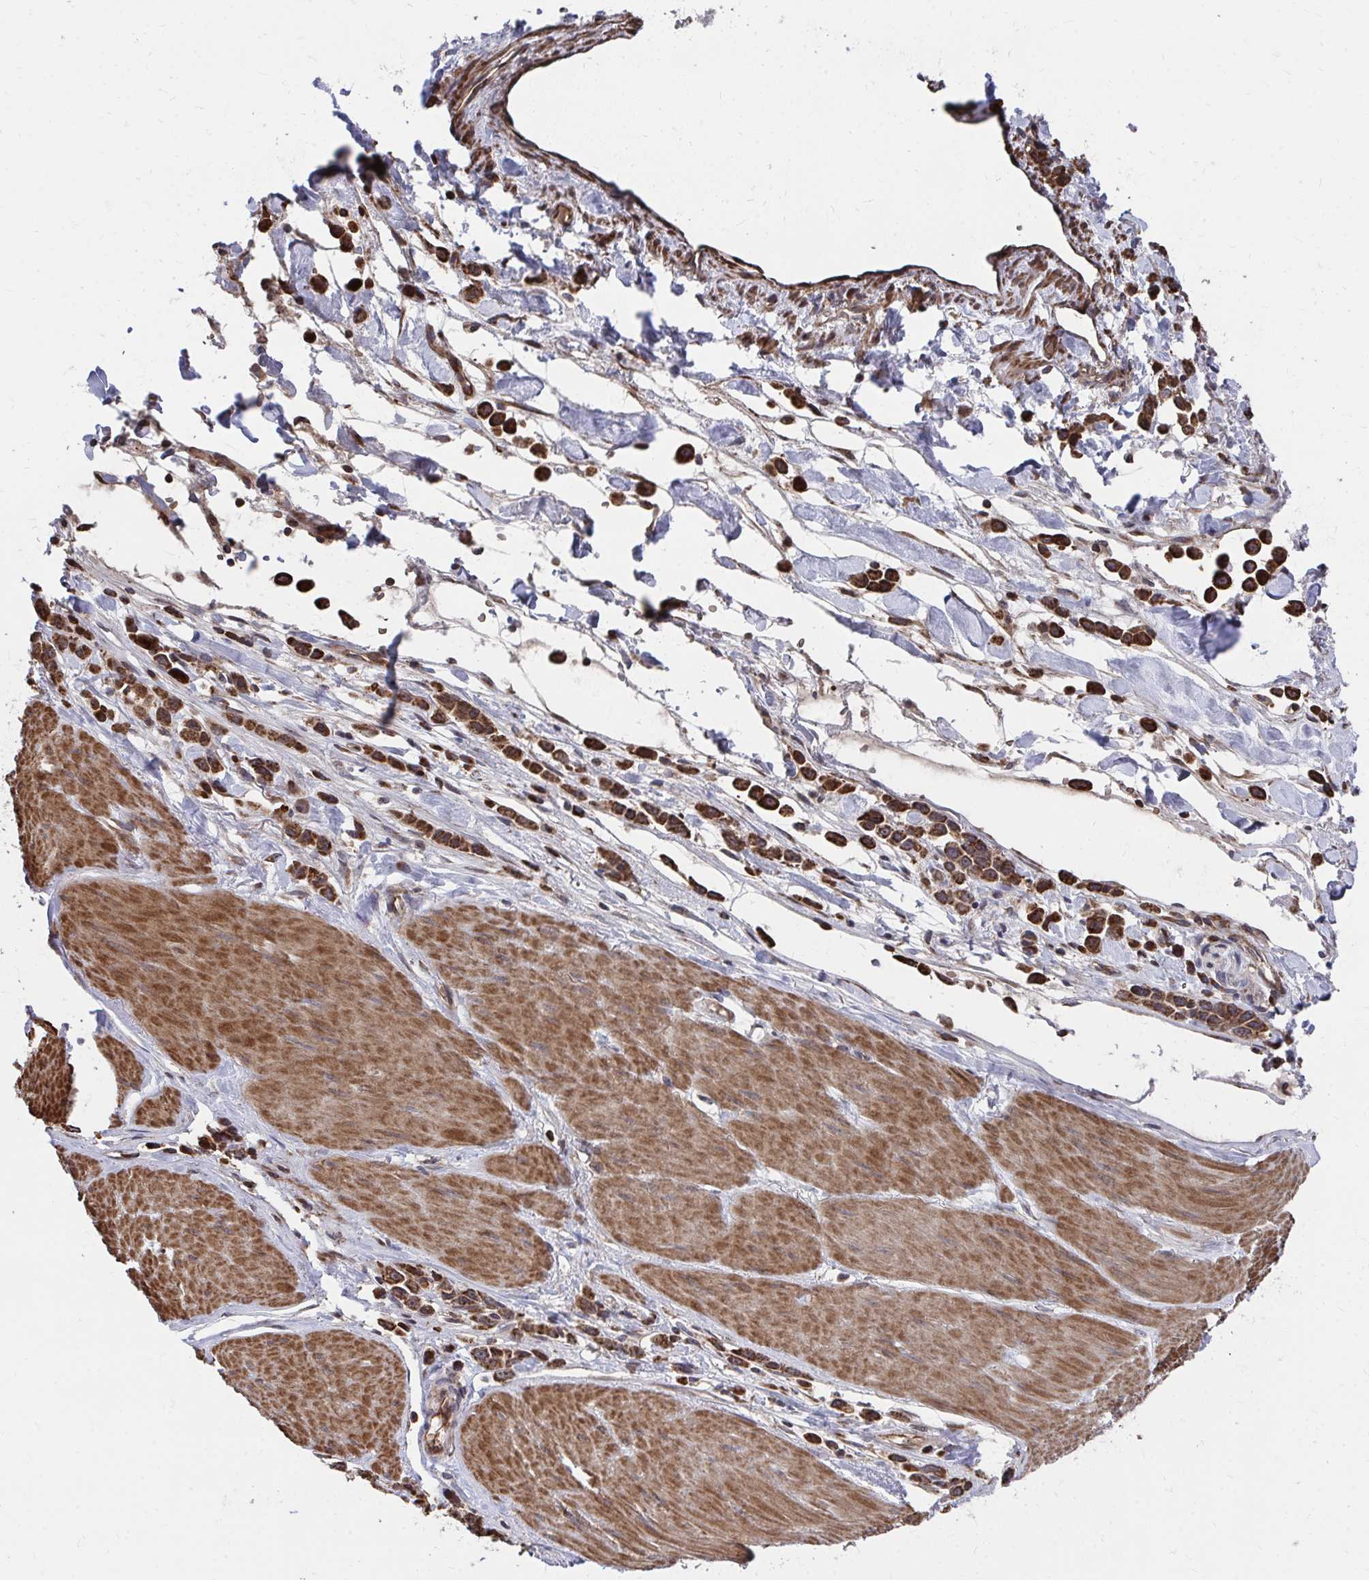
{"staining": {"intensity": "strong", "quantity": ">75%", "location": "cytoplasmic/membranous"}, "tissue": "stomach cancer", "cell_type": "Tumor cells", "image_type": "cancer", "snomed": [{"axis": "morphology", "description": "Adenocarcinoma, NOS"}, {"axis": "topography", "description": "Stomach"}], "caption": "Protein expression analysis of human stomach cancer reveals strong cytoplasmic/membranous staining in about >75% of tumor cells.", "gene": "FAM89A", "patient": {"sex": "male", "age": 47}}